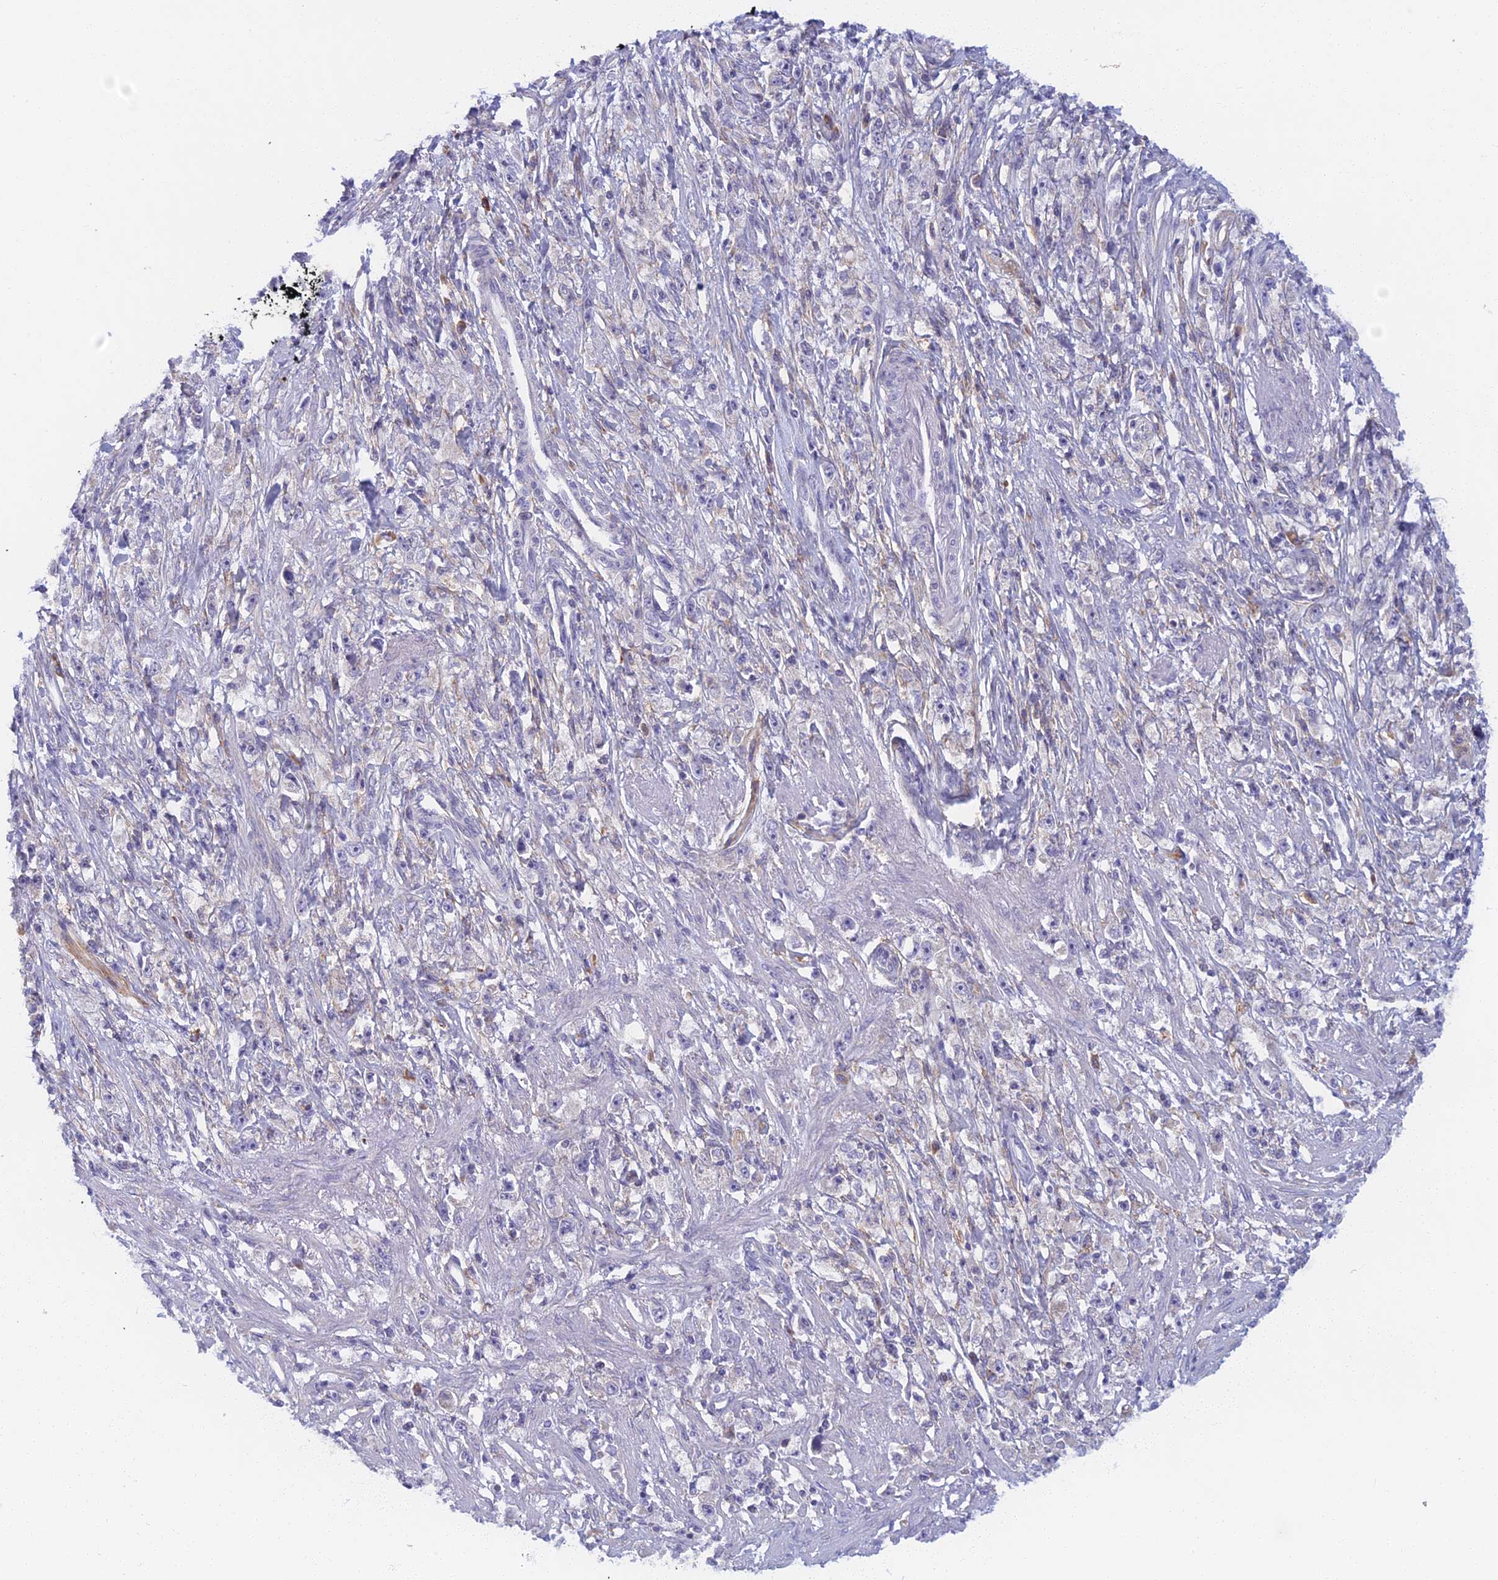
{"staining": {"intensity": "negative", "quantity": "none", "location": "none"}, "tissue": "stomach cancer", "cell_type": "Tumor cells", "image_type": "cancer", "snomed": [{"axis": "morphology", "description": "Adenocarcinoma, NOS"}, {"axis": "topography", "description": "Stomach"}], "caption": "There is no significant positivity in tumor cells of stomach cancer.", "gene": "DDX51", "patient": {"sex": "female", "age": 59}}